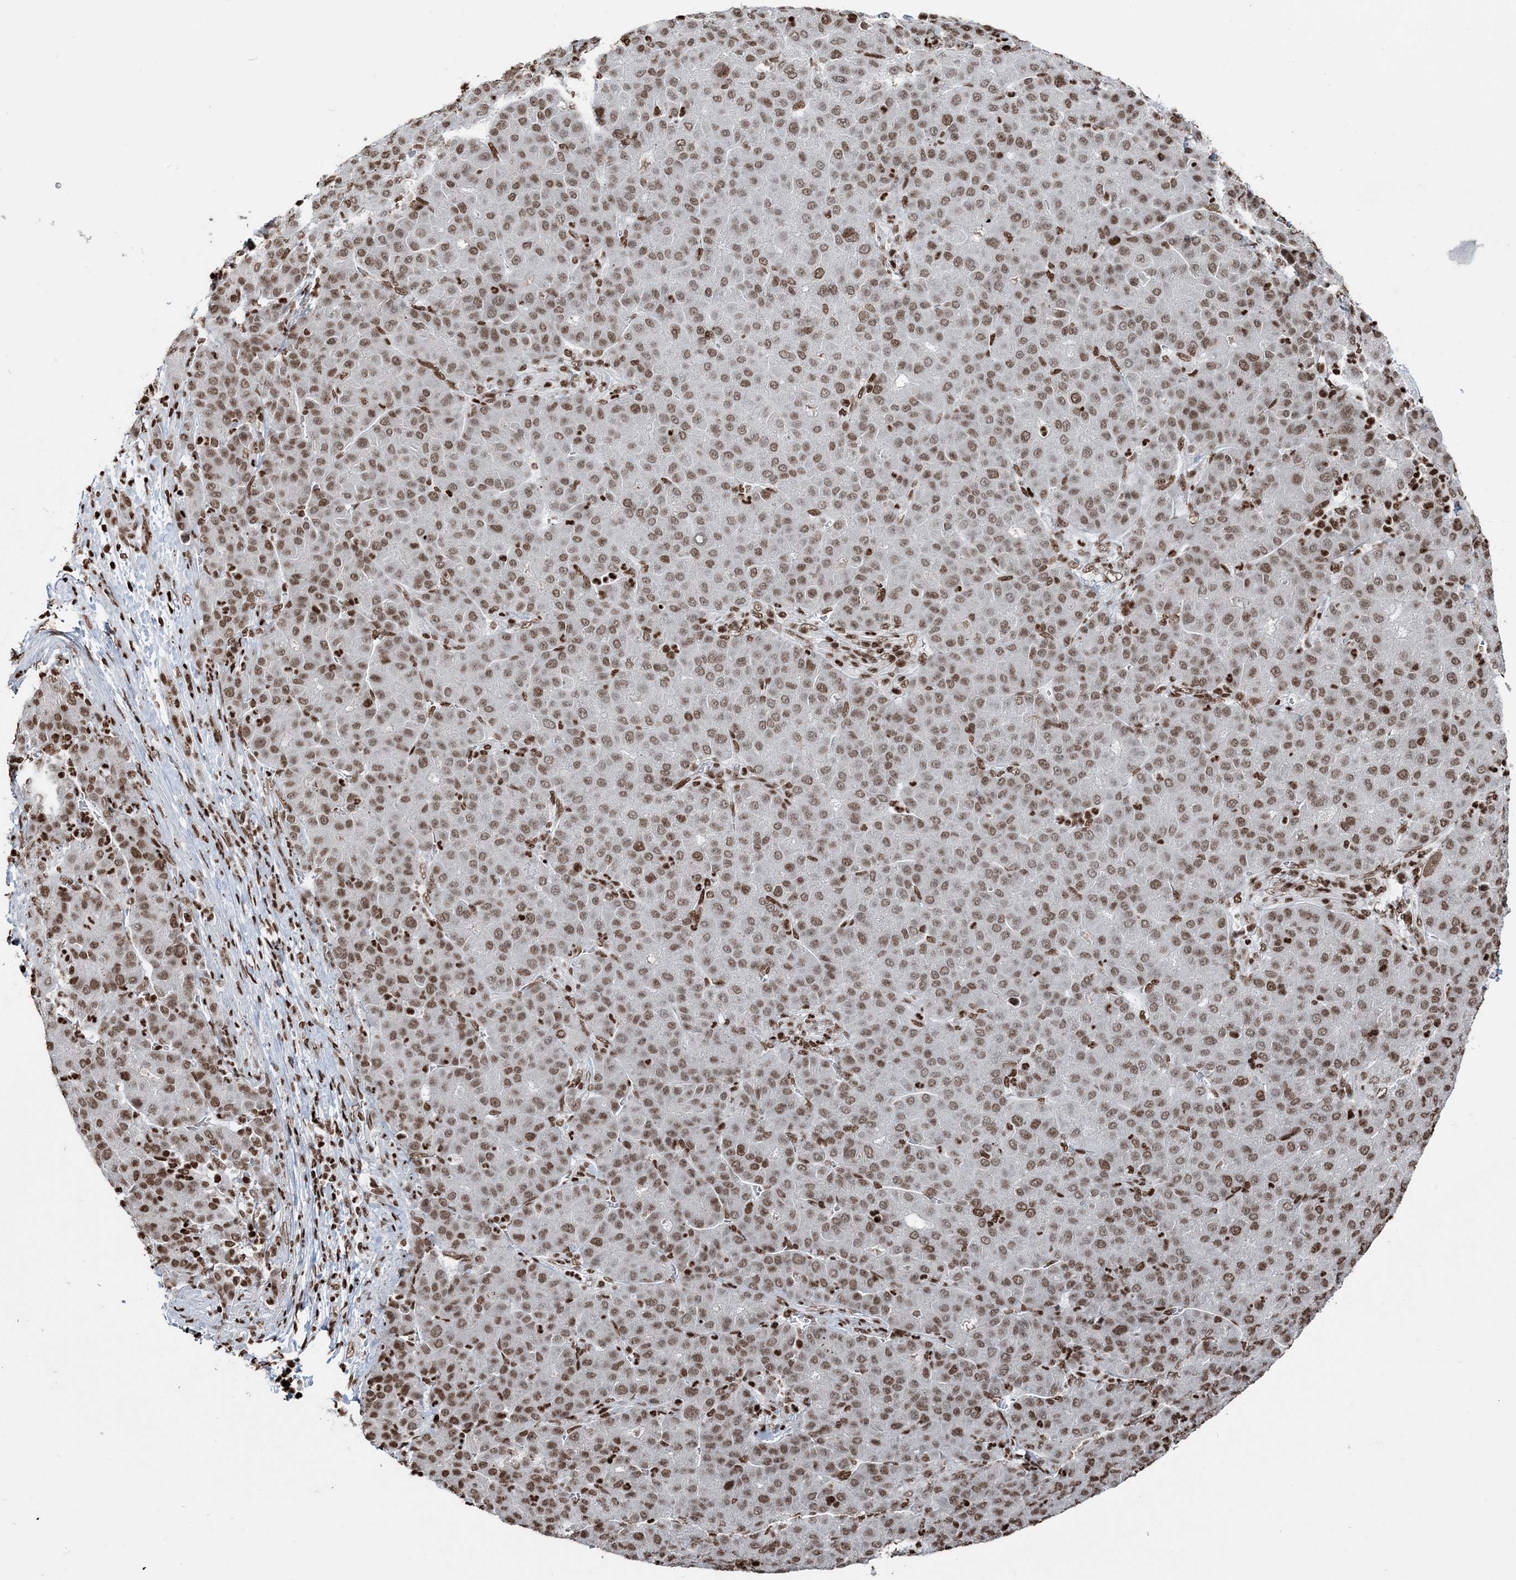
{"staining": {"intensity": "moderate", "quantity": ">75%", "location": "nuclear"}, "tissue": "liver cancer", "cell_type": "Tumor cells", "image_type": "cancer", "snomed": [{"axis": "morphology", "description": "Carcinoma, Hepatocellular, NOS"}, {"axis": "topography", "description": "Liver"}], "caption": "Liver cancer (hepatocellular carcinoma) stained with IHC displays moderate nuclear expression in about >75% of tumor cells.", "gene": "H3-3B", "patient": {"sex": "male", "age": 65}}